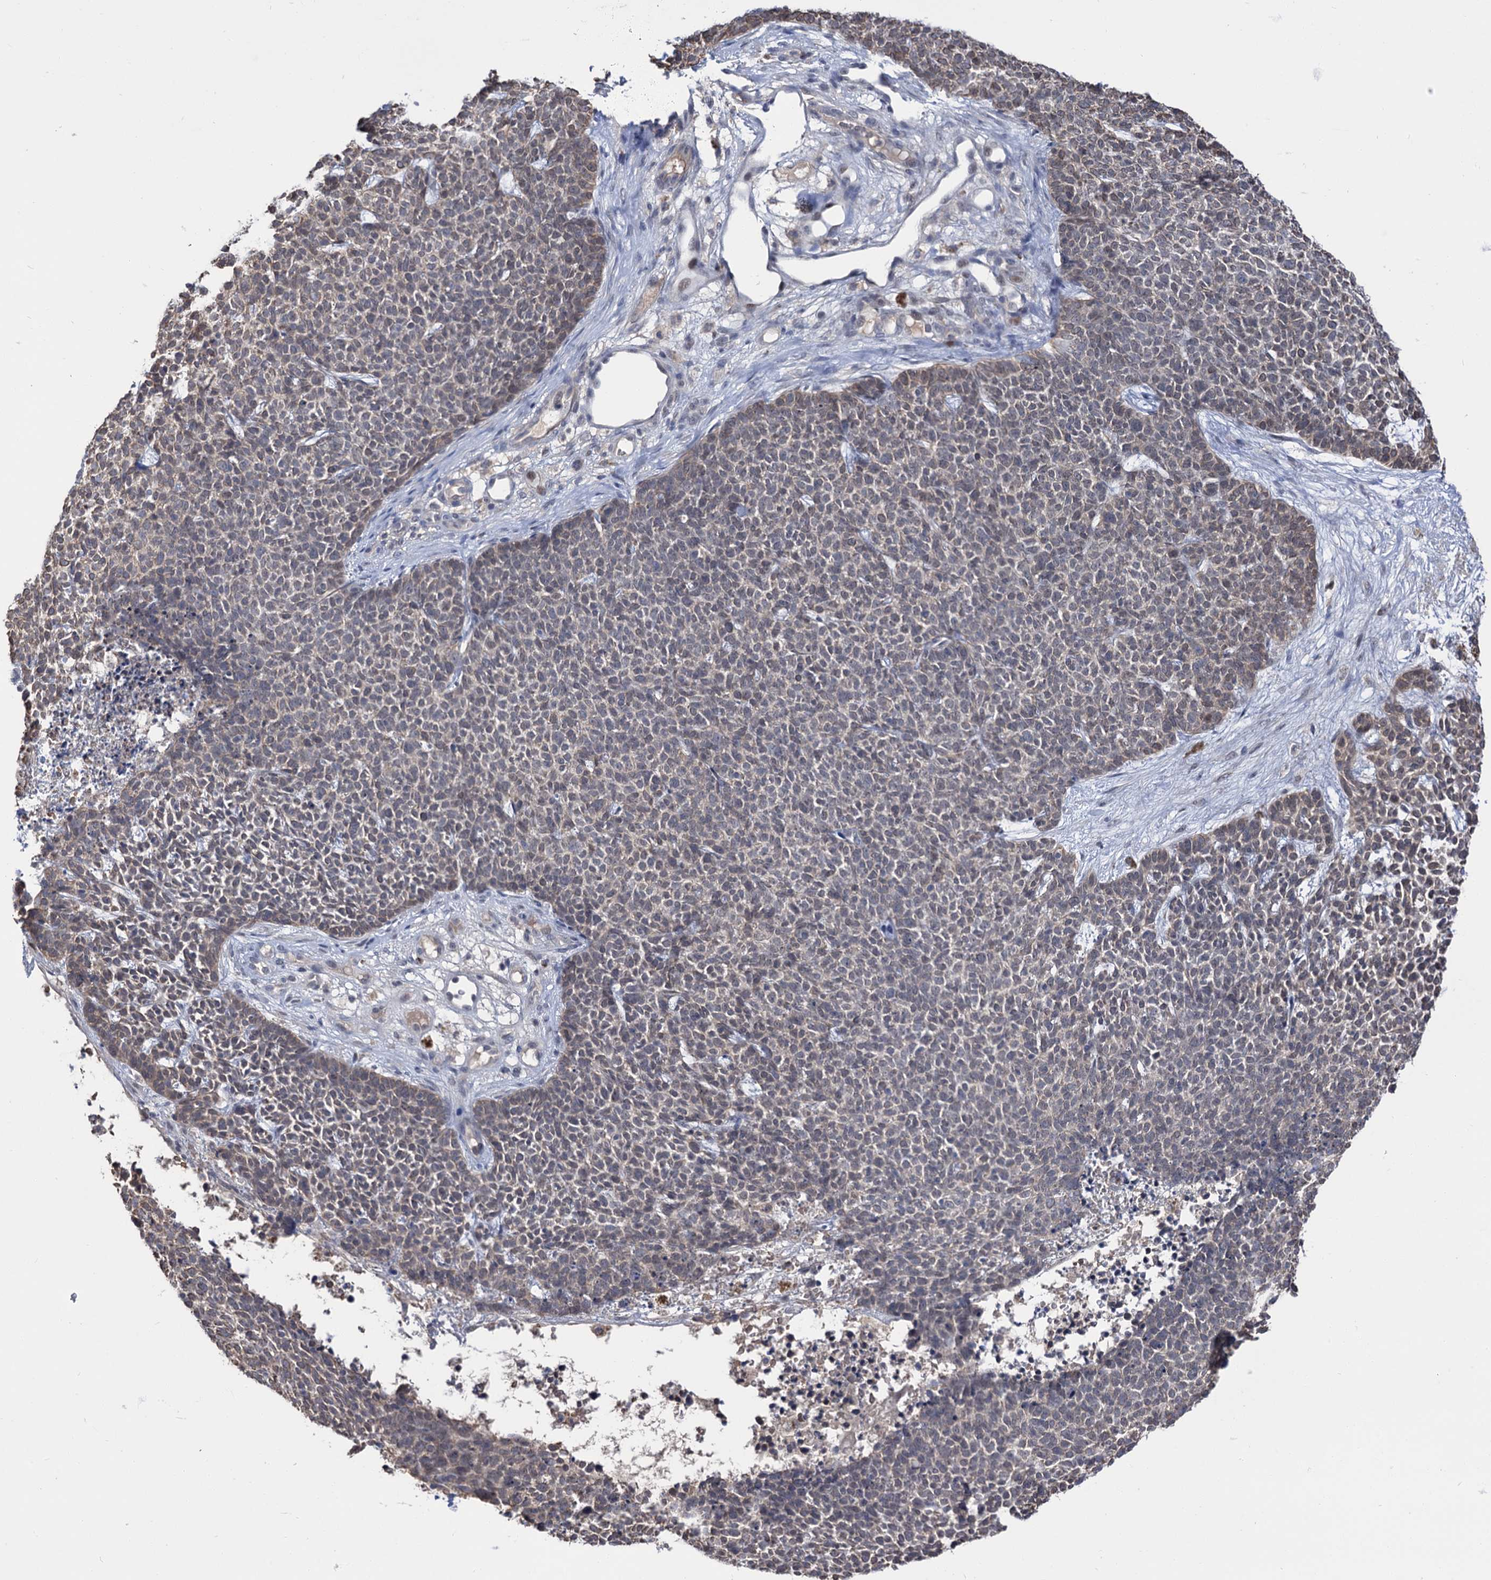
{"staining": {"intensity": "negative", "quantity": "none", "location": "none"}, "tissue": "skin cancer", "cell_type": "Tumor cells", "image_type": "cancer", "snomed": [{"axis": "morphology", "description": "Basal cell carcinoma"}, {"axis": "topography", "description": "Skin"}], "caption": "An image of human basal cell carcinoma (skin) is negative for staining in tumor cells. (DAB immunohistochemistry with hematoxylin counter stain).", "gene": "NEK10", "patient": {"sex": "female", "age": 84}}